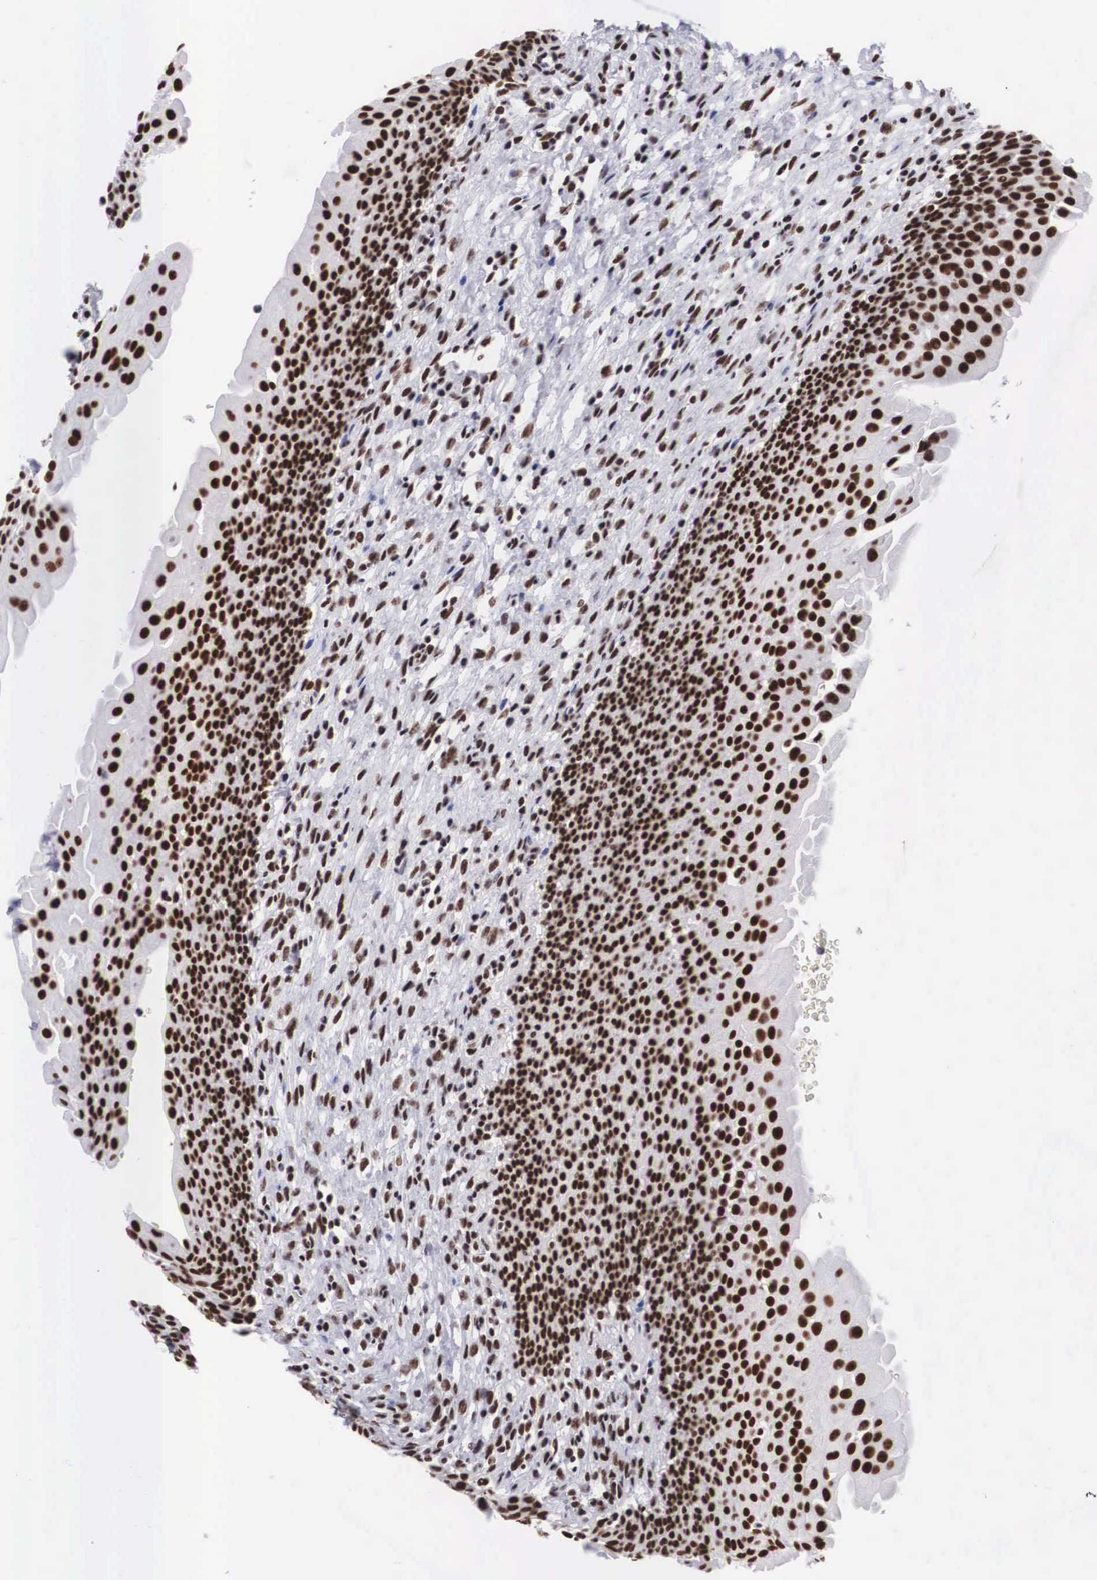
{"staining": {"intensity": "strong", "quantity": ">75%", "location": "nuclear"}, "tissue": "urinary bladder", "cell_type": "Urothelial cells", "image_type": "normal", "snomed": [{"axis": "morphology", "description": "Normal tissue, NOS"}, {"axis": "morphology", "description": "Urothelial carcinoma, Low grade"}, {"axis": "topography", "description": "Smooth muscle"}, {"axis": "topography", "description": "Urinary bladder"}], "caption": "High-power microscopy captured an IHC image of unremarkable urinary bladder, revealing strong nuclear staining in approximately >75% of urothelial cells.", "gene": "SF3A1", "patient": {"sex": "male", "age": 60}}